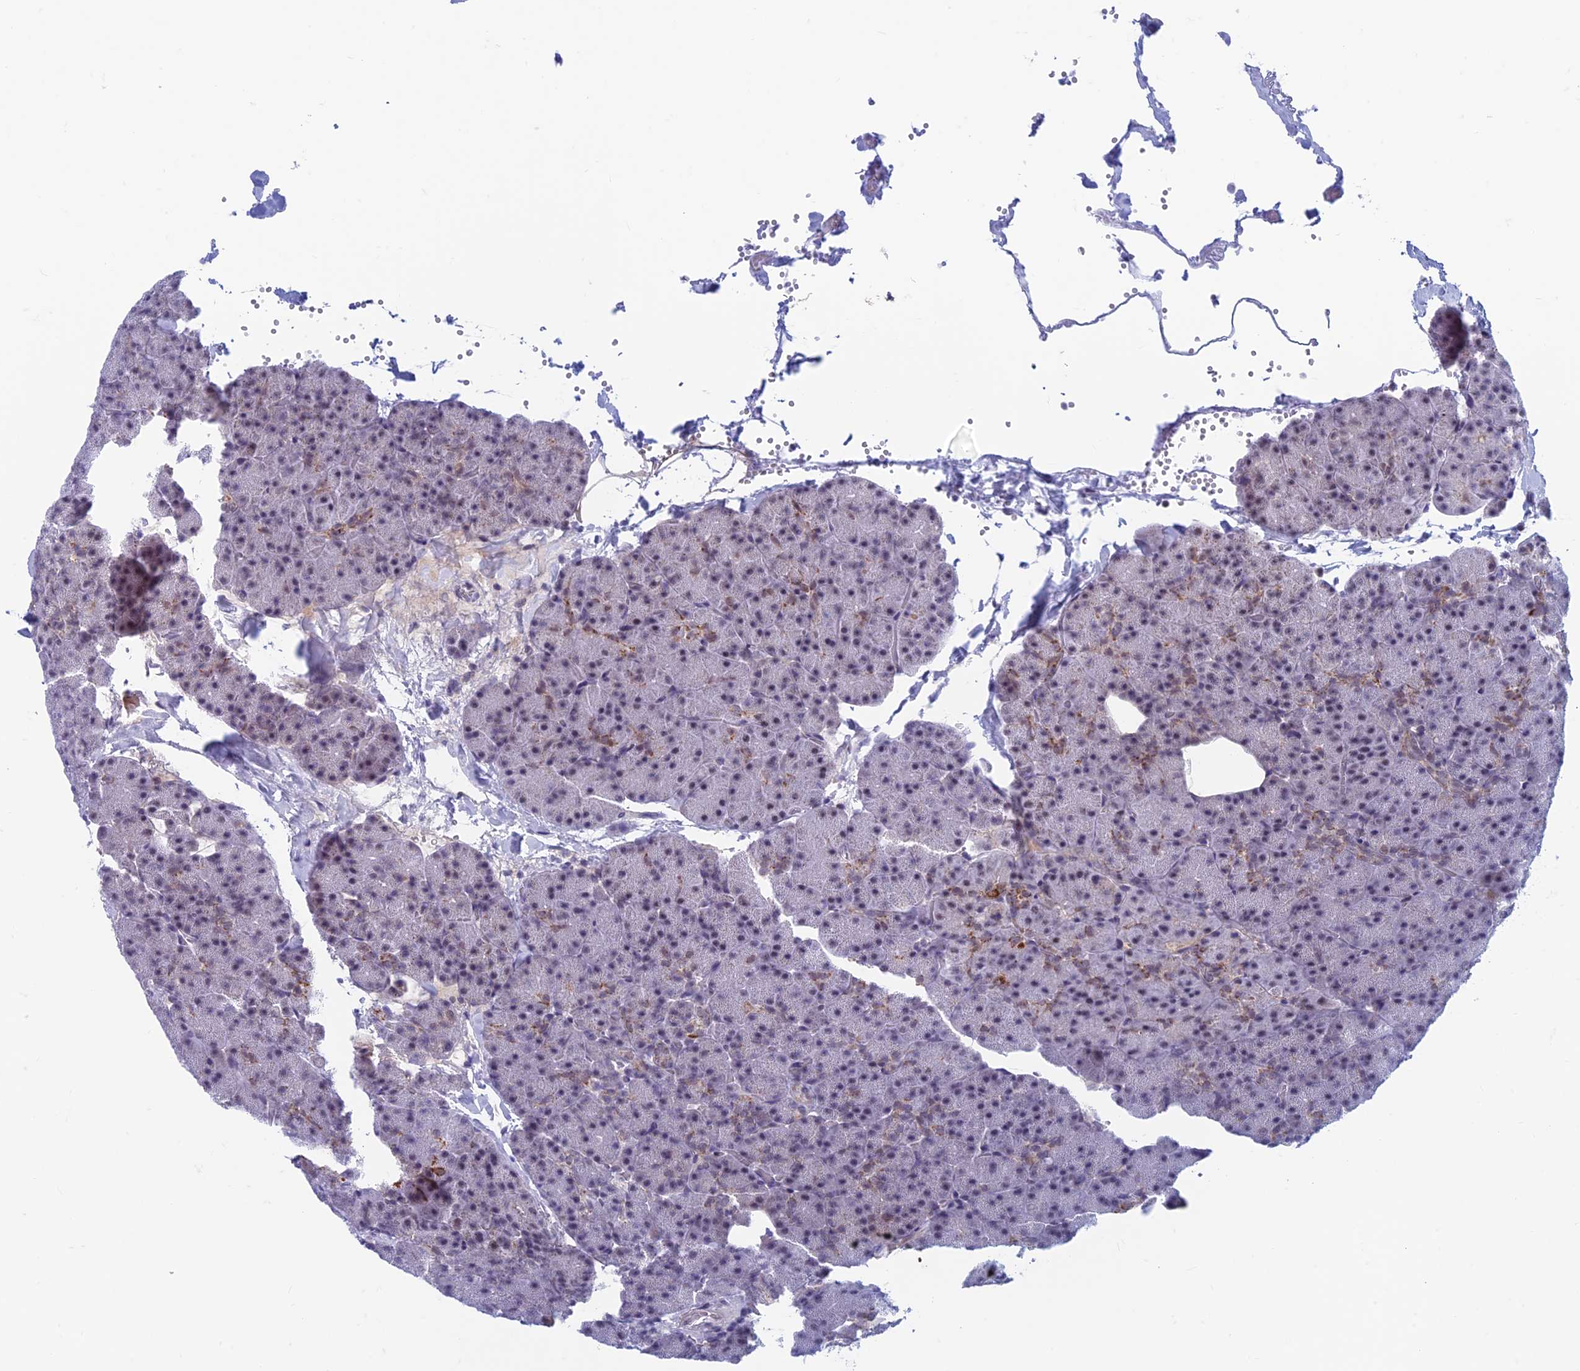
{"staining": {"intensity": "moderate", "quantity": "<25%", "location": "cytoplasmic/membranous,nuclear"}, "tissue": "pancreas", "cell_type": "Exocrine glandular cells", "image_type": "normal", "snomed": [{"axis": "morphology", "description": "Normal tissue, NOS"}, {"axis": "morphology", "description": "Carcinoid, malignant, NOS"}, {"axis": "topography", "description": "Pancreas"}], "caption": "A micrograph of human pancreas stained for a protein reveals moderate cytoplasmic/membranous,nuclear brown staining in exocrine glandular cells. (brown staining indicates protein expression, while blue staining denotes nuclei).", "gene": "ASH2L", "patient": {"sex": "female", "age": 35}}